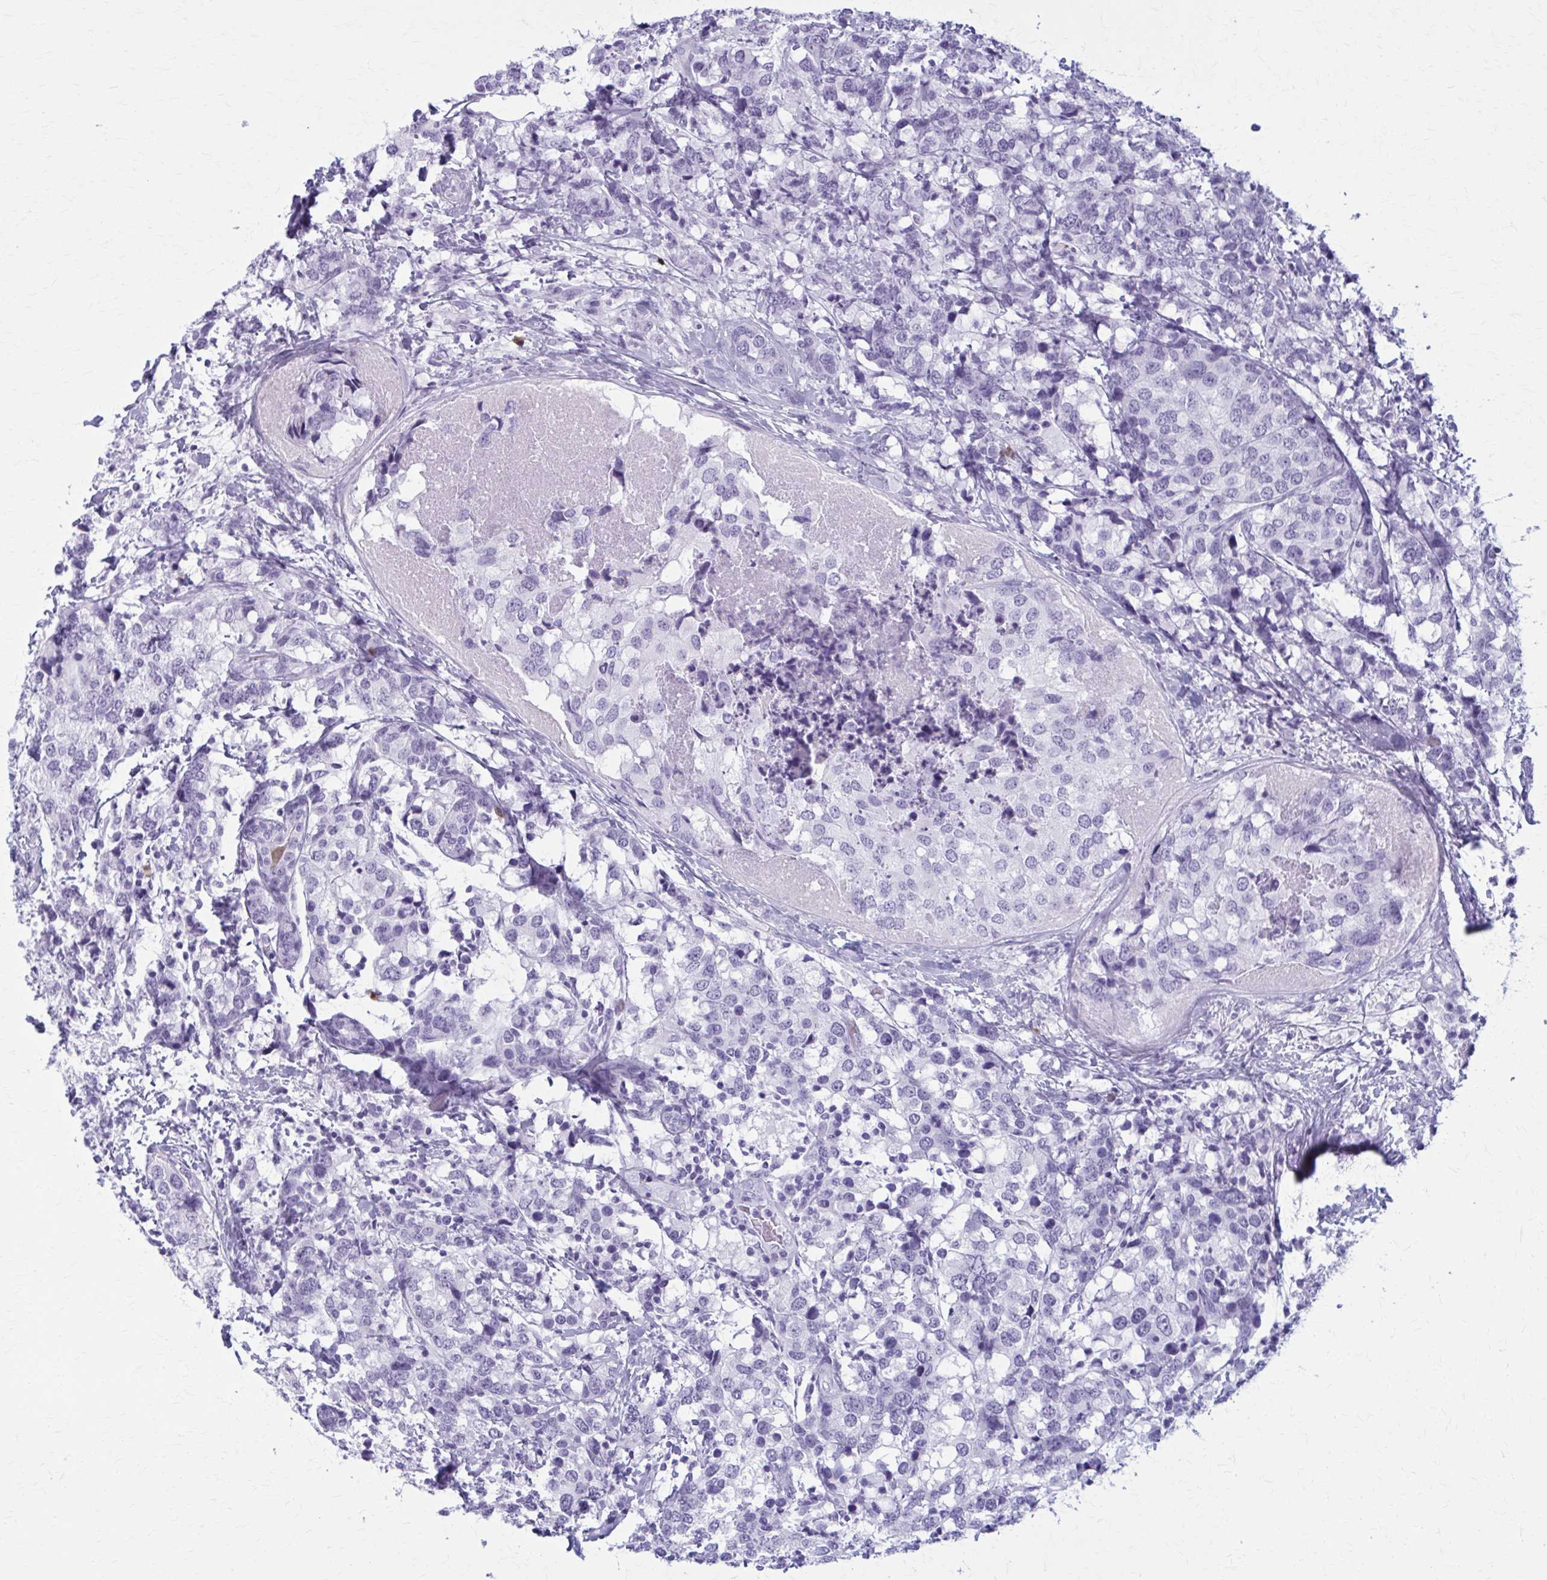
{"staining": {"intensity": "negative", "quantity": "none", "location": "none"}, "tissue": "breast cancer", "cell_type": "Tumor cells", "image_type": "cancer", "snomed": [{"axis": "morphology", "description": "Lobular carcinoma"}, {"axis": "topography", "description": "Breast"}], "caption": "This is an IHC image of breast cancer. There is no expression in tumor cells.", "gene": "ZDHHC7", "patient": {"sex": "female", "age": 59}}